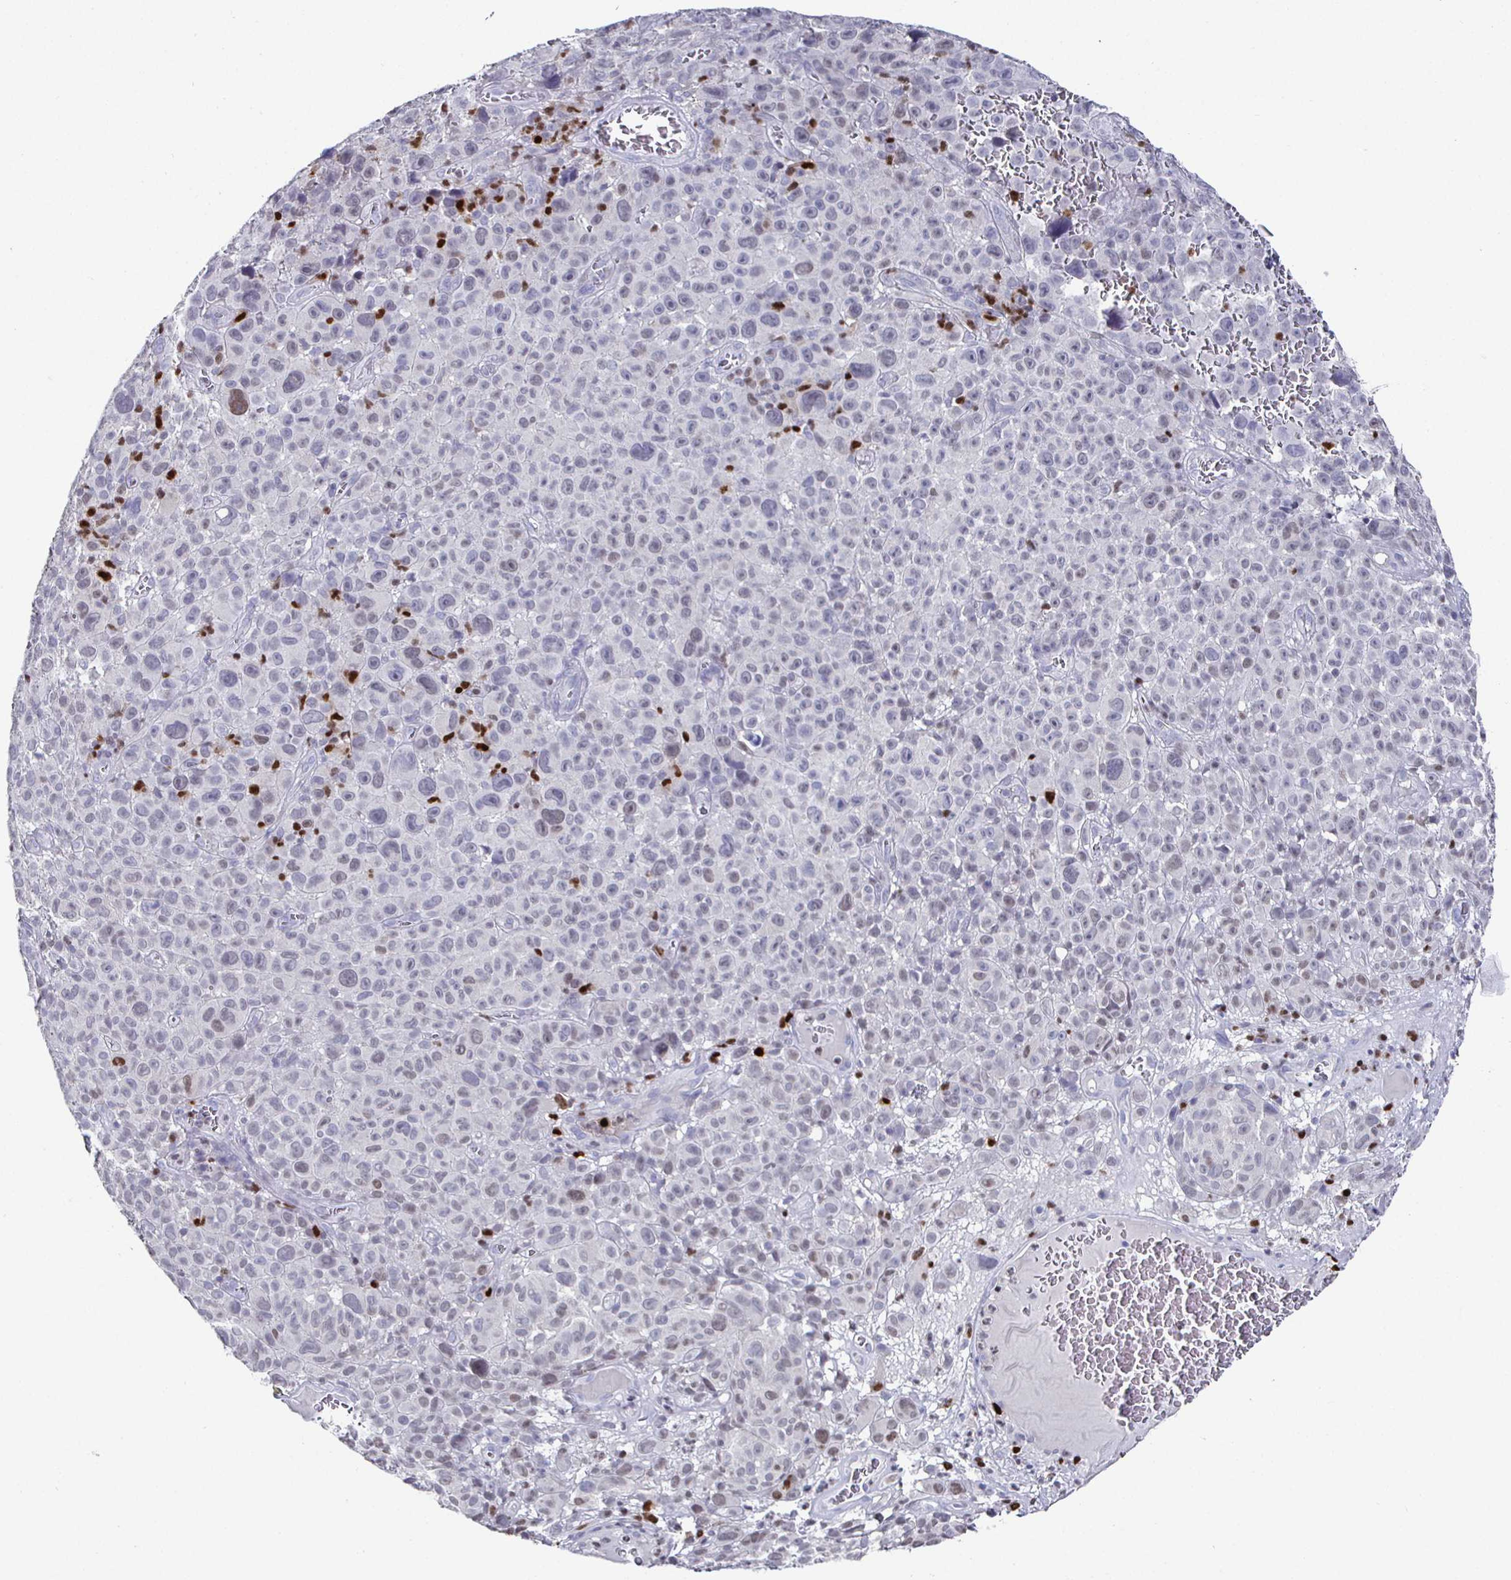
{"staining": {"intensity": "weak", "quantity": "<25%", "location": "nuclear"}, "tissue": "melanoma", "cell_type": "Tumor cells", "image_type": "cancer", "snomed": [{"axis": "morphology", "description": "Malignant melanoma, NOS"}, {"axis": "topography", "description": "Skin"}], "caption": "Melanoma stained for a protein using immunohistochemistry (IHC) displays no positivity tumor cells.", "gene": "RUNX2", "patient": {"sex": "female", "age": 82}}